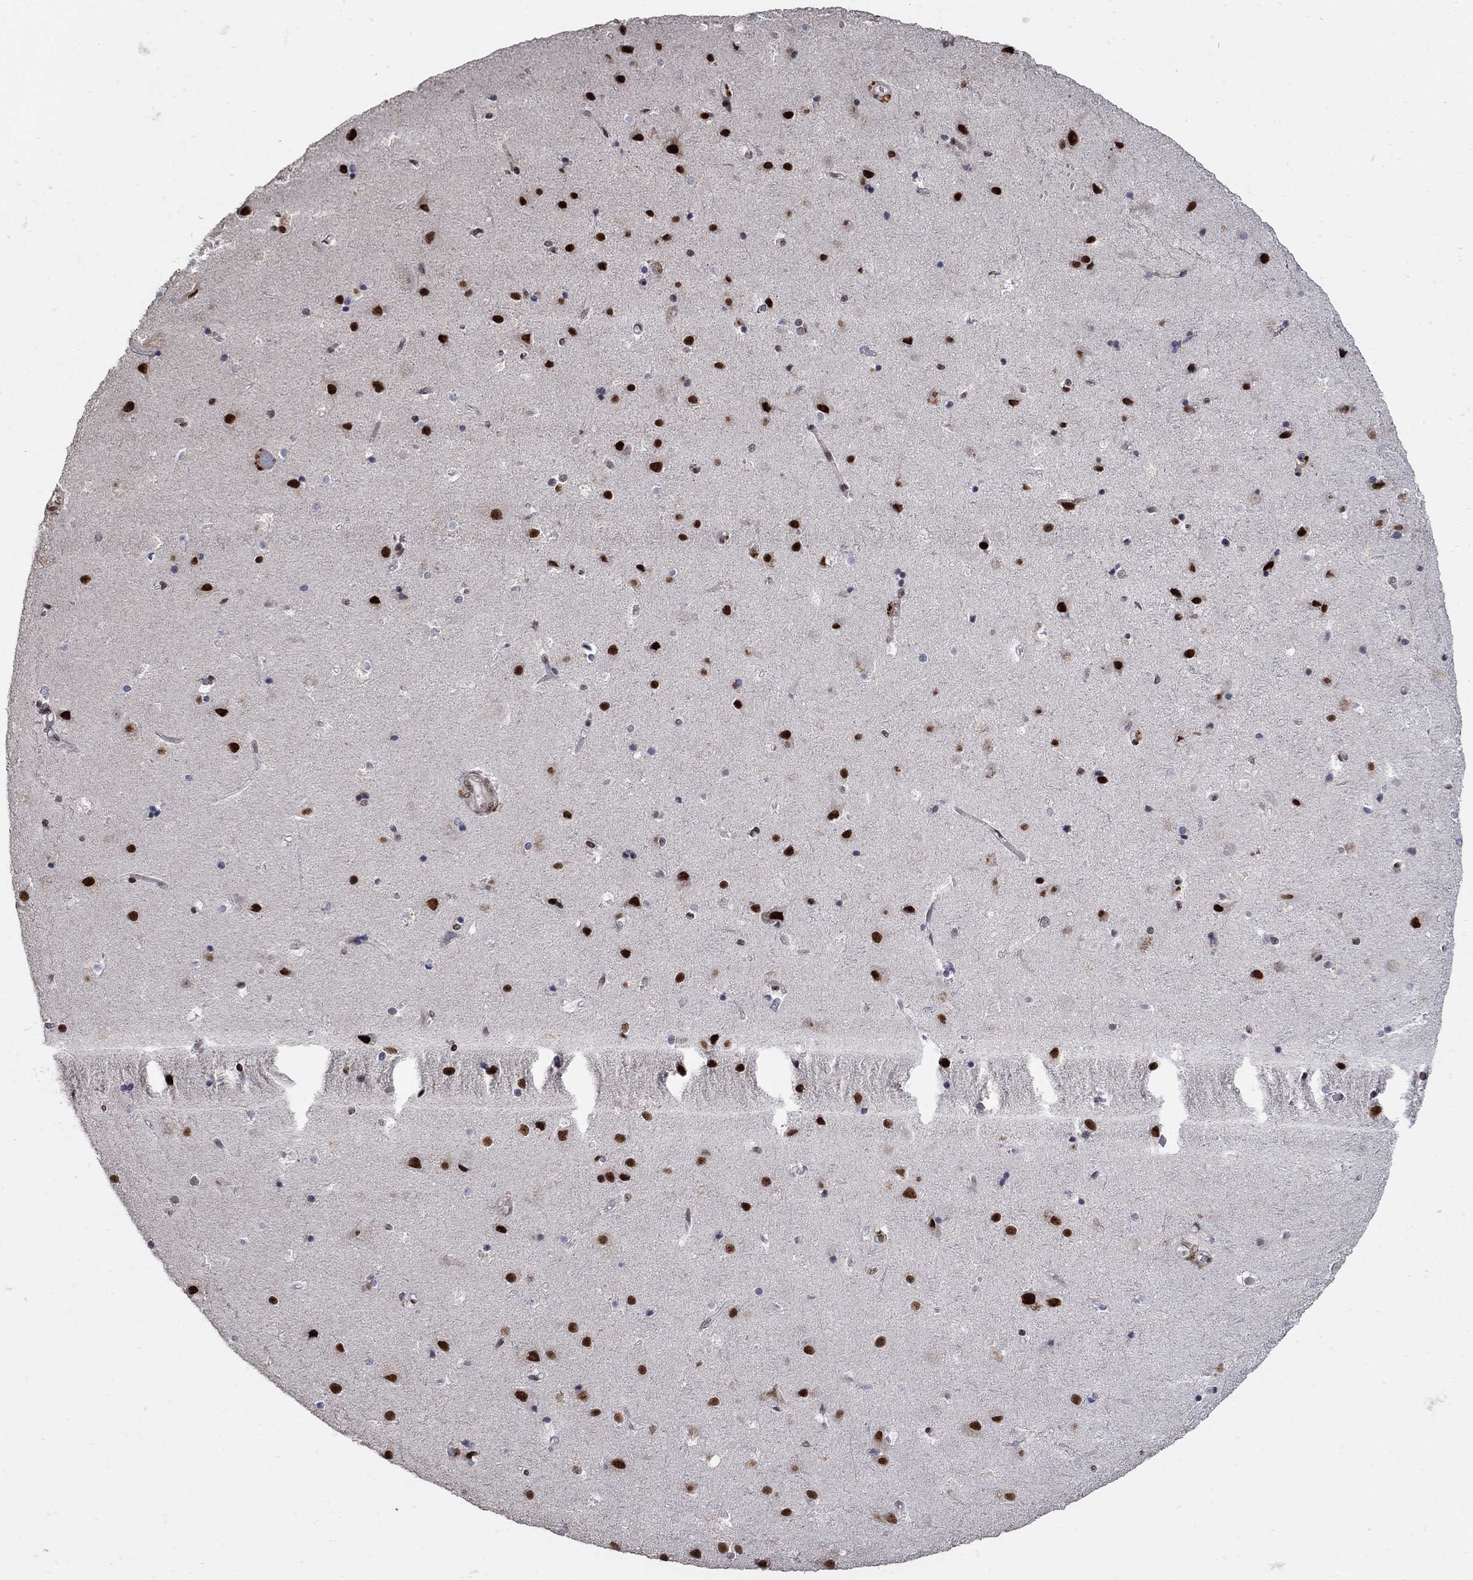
{"staining": {"intensity": "negative", "quantity": "none", "location": "none"}, "tissue": "cerebral cortex", "cell_type": "Endothelial cells", "image_type": "normal", "snomed": [{"axis": "morphology", "description": "Normal tissue, NOS"}, {"axis": "topography", "description": "Cerebral cortex"}], "caption": "Cerebral cortex stained for a protein using IHC demonstrates no expression endothelial cells.", "gene": "PNISR", "patient": {"sex": "female", "age": 52}}